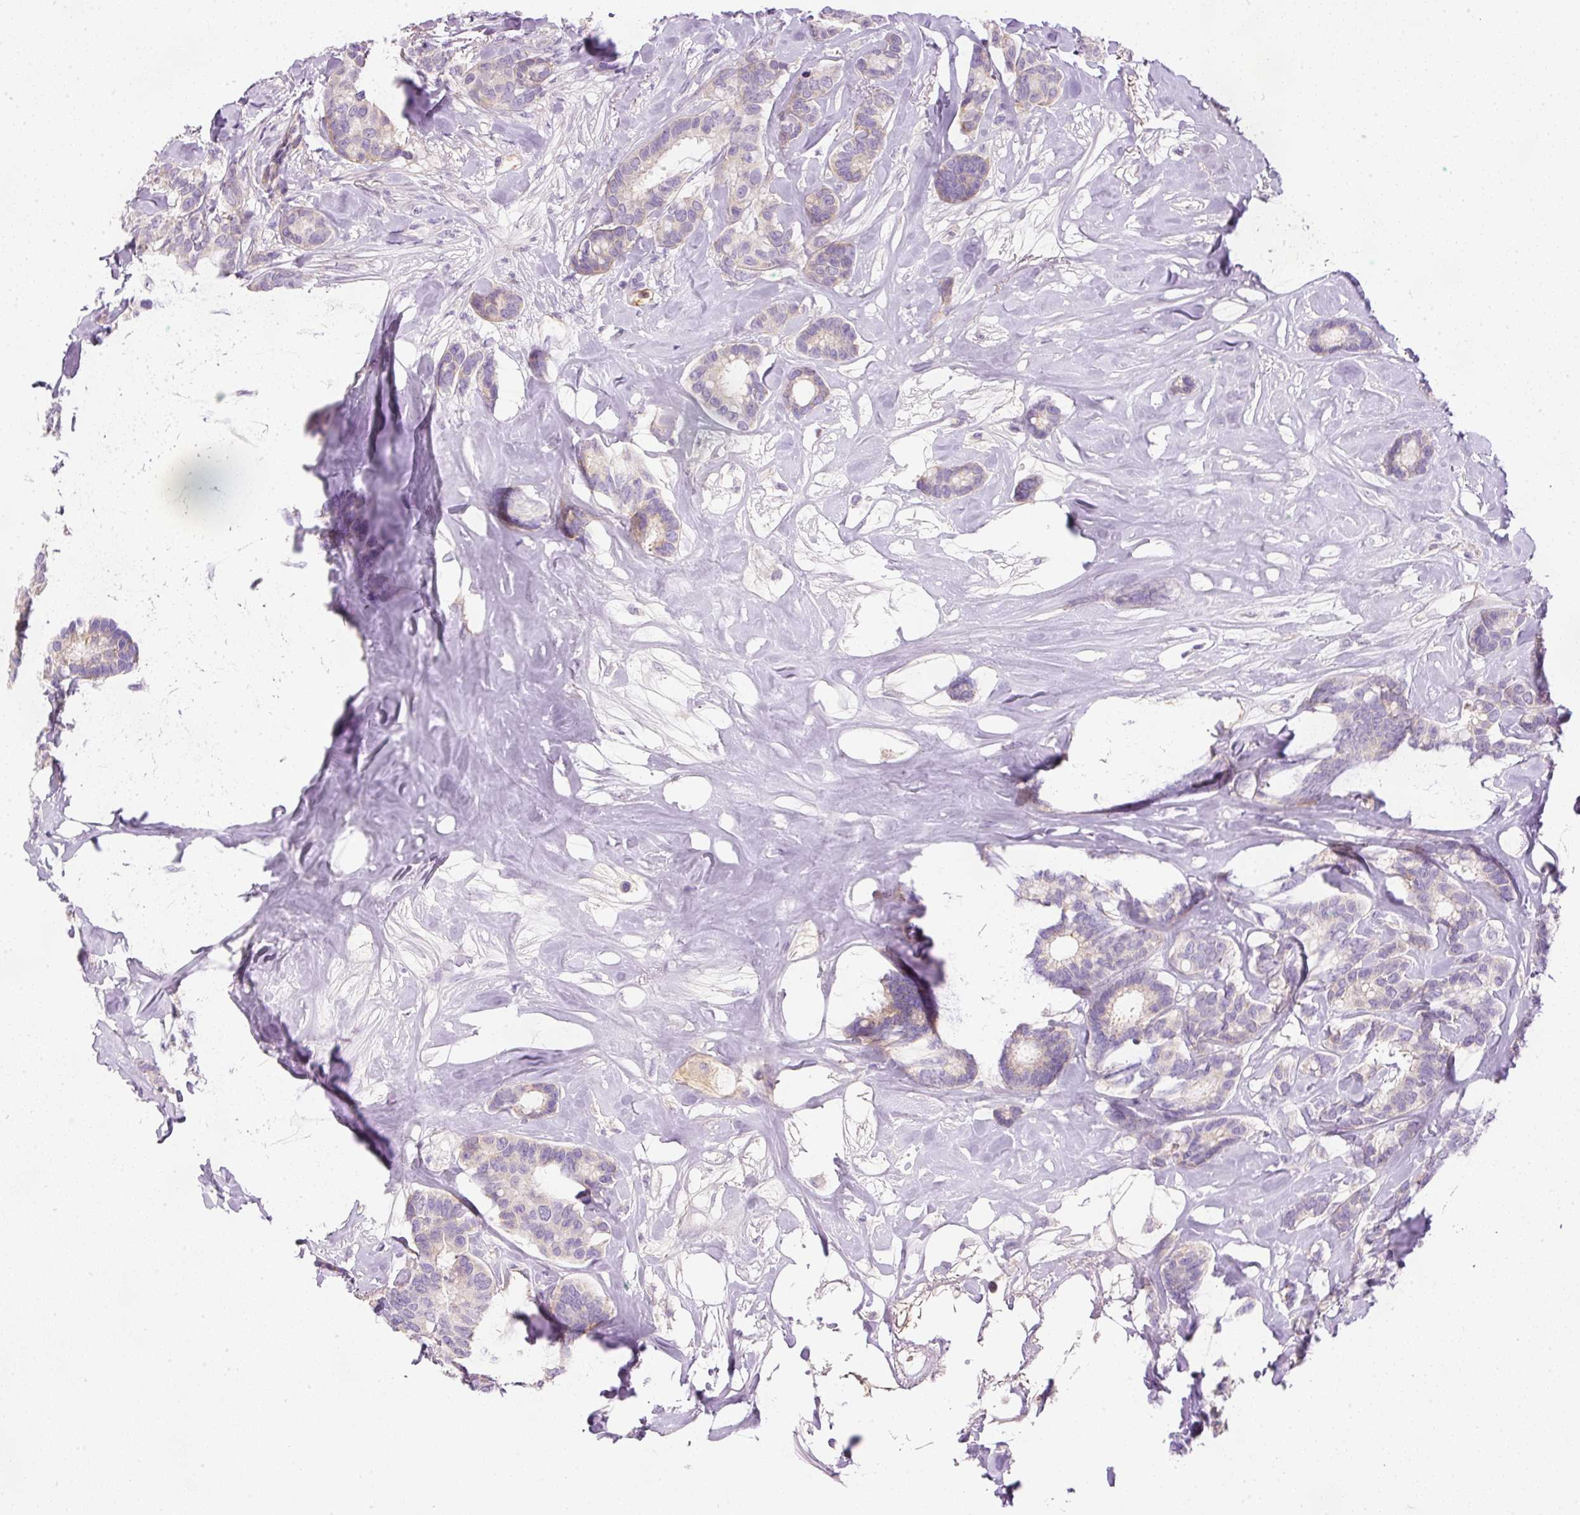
{"staining": {"intensity": "negative", "quantity": "none", "location": "none"}, "tissue": "breast cancer", "cell_type": "Tumor cells", "image_type": "cancer", "snomed": [{"axis": "morphology", "description": "Duct carcinoma"}, {"axis": "topography", "description": "Breast"}], "caption": "The image reveals no staining of tumor cells in breast invasive ductal carcinoma. Nuclei are stained in blue.", "gene": "KPNA5", "patient": {"sex": "female", "age": 87}}